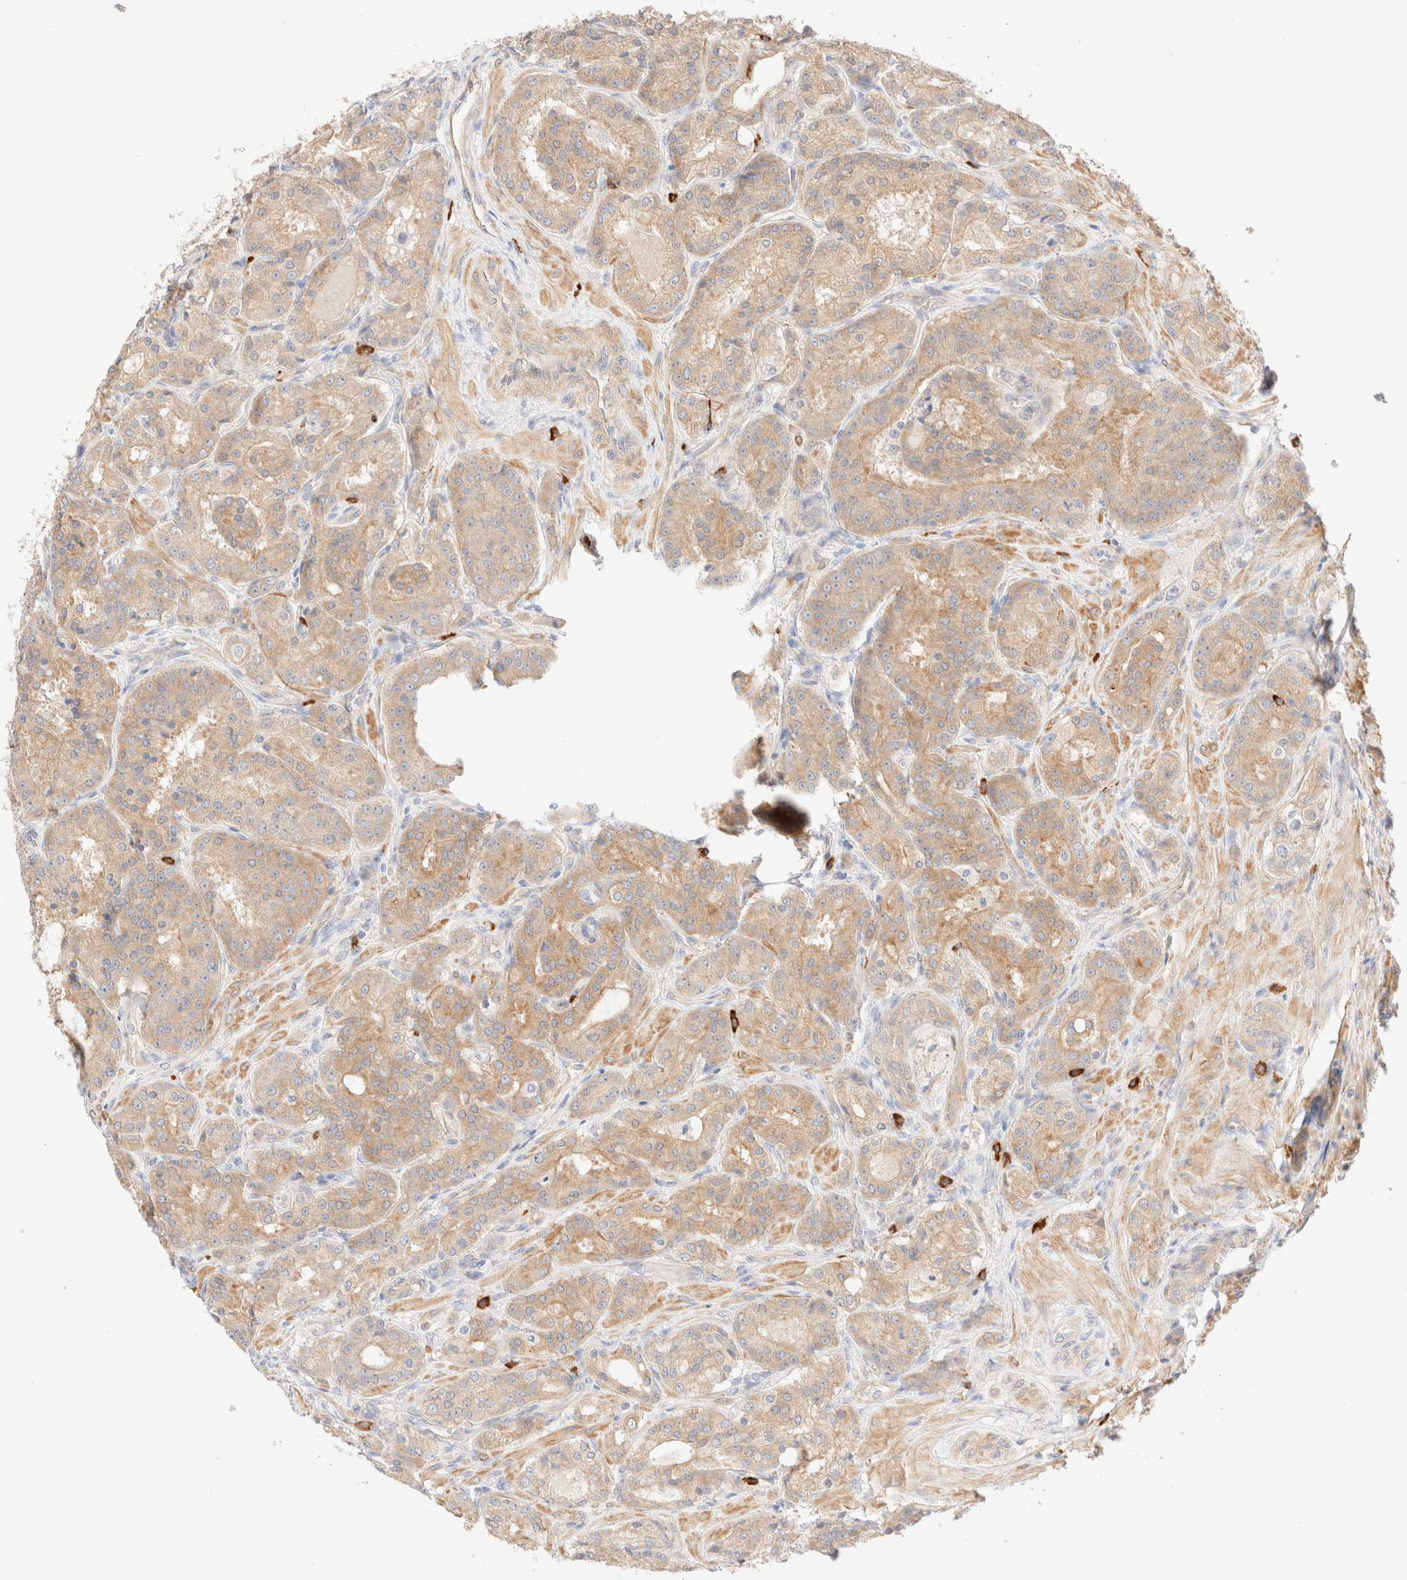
{"staining": {"intensity": "weak", "quantity": ">75%", "location": "cytoplasmic/membranous"}, "tissue": "prostate cancer", "cell_type": "Tumor cells", "image_type": "cancer", "snomed": [{"axis": "morphology", "description": "Adenocarcinoma, High grade"}, {"axis": "topography", "description": "Prostate"}], "caption": "Prostate adenocarcinoma (high-grade) stained for a protein shows weak cytoplasmic/membranous positivity in tumor cells.", "gene": "NIBAN2", "patient": {"sex": "male", "age": 60}}